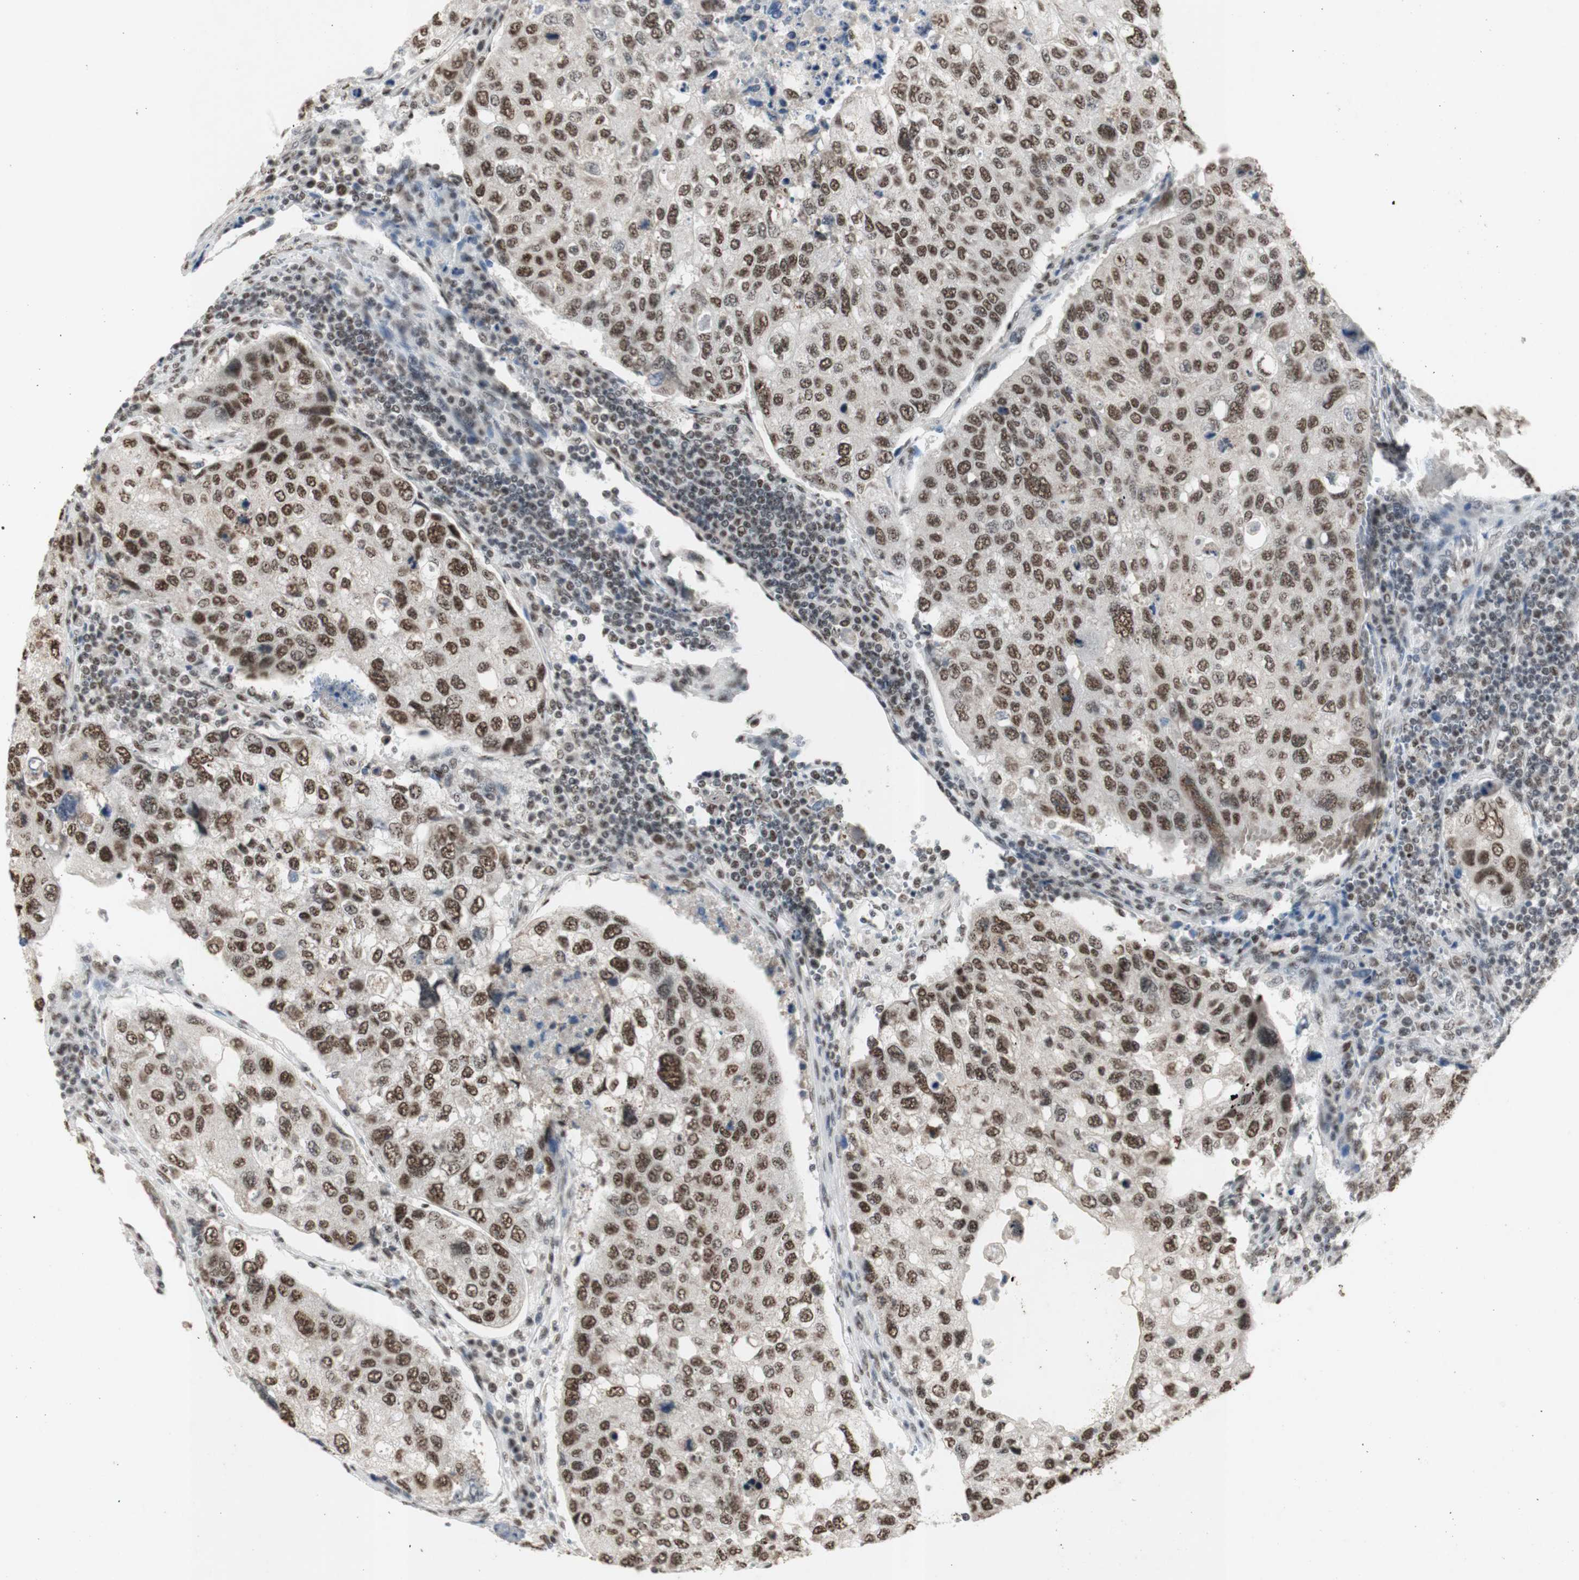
{"staining": {"intensity": "moderate", "quantity": ">75%", "location": "nuclear"}, "tissue": "urothelial cancer", "cell_type": "Tumor cells", "image_type": "cancer", "snomed": [{"axis": "morphology", "description": "Urothelial carcinoma, High grade"}, {"axis": "topography", "description": "Lymph node"}, {"axis": "topography", "description": "Urinary bladder"}], "caption": "Immunohistochemical staining of urothelial carcinoma (high-grade) shows medium levels of moderate nuclear protein expression in about >75% of tumor cells.", "gene": "SNRPB", "patient": {"sex": "male", "age": 51}}